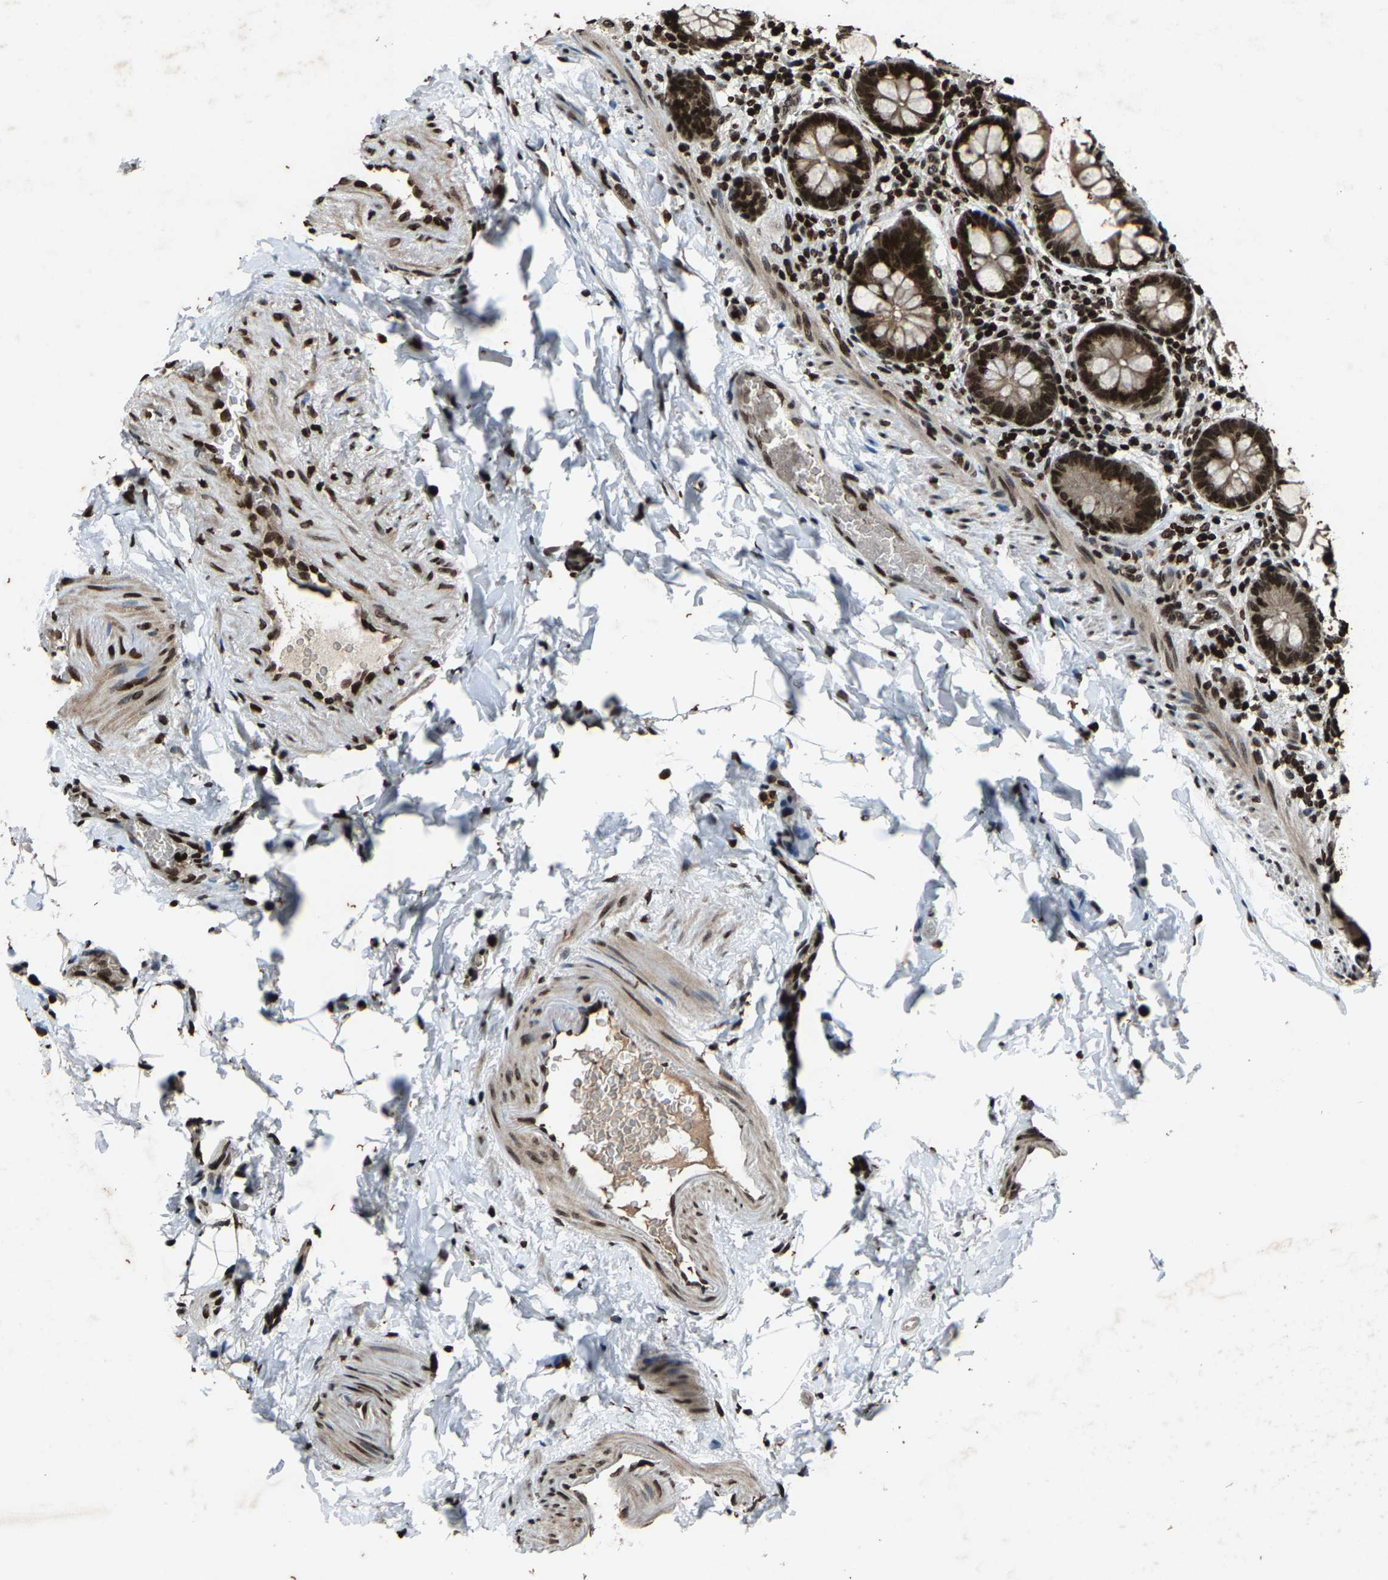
{"staining": {"intensity": "strong", "quantity": ">75%", "location": "cytoplasmic/membranous,nuclear"}, "tissue": "small intestine", "cell_type": "Glandular cells", "image_type": "normal", "snomed": [{"axis": "morphology", "description": "Normal tissue, NOS"}, {"axis": "topography", "description": "Small intestine"}], "caption": "Benign small intestine reveals strong cytoplasmic/membranous,nuclear positivity in approximately >75% of glandular cells, visualized by immunohistochemistry. (DAB (3,3'-diaminobenzidine) IHC, brown staining for protein, blue staining for nuclei).", "gene": "H4C1", "patient": {"sex": "female", "age": 58}}